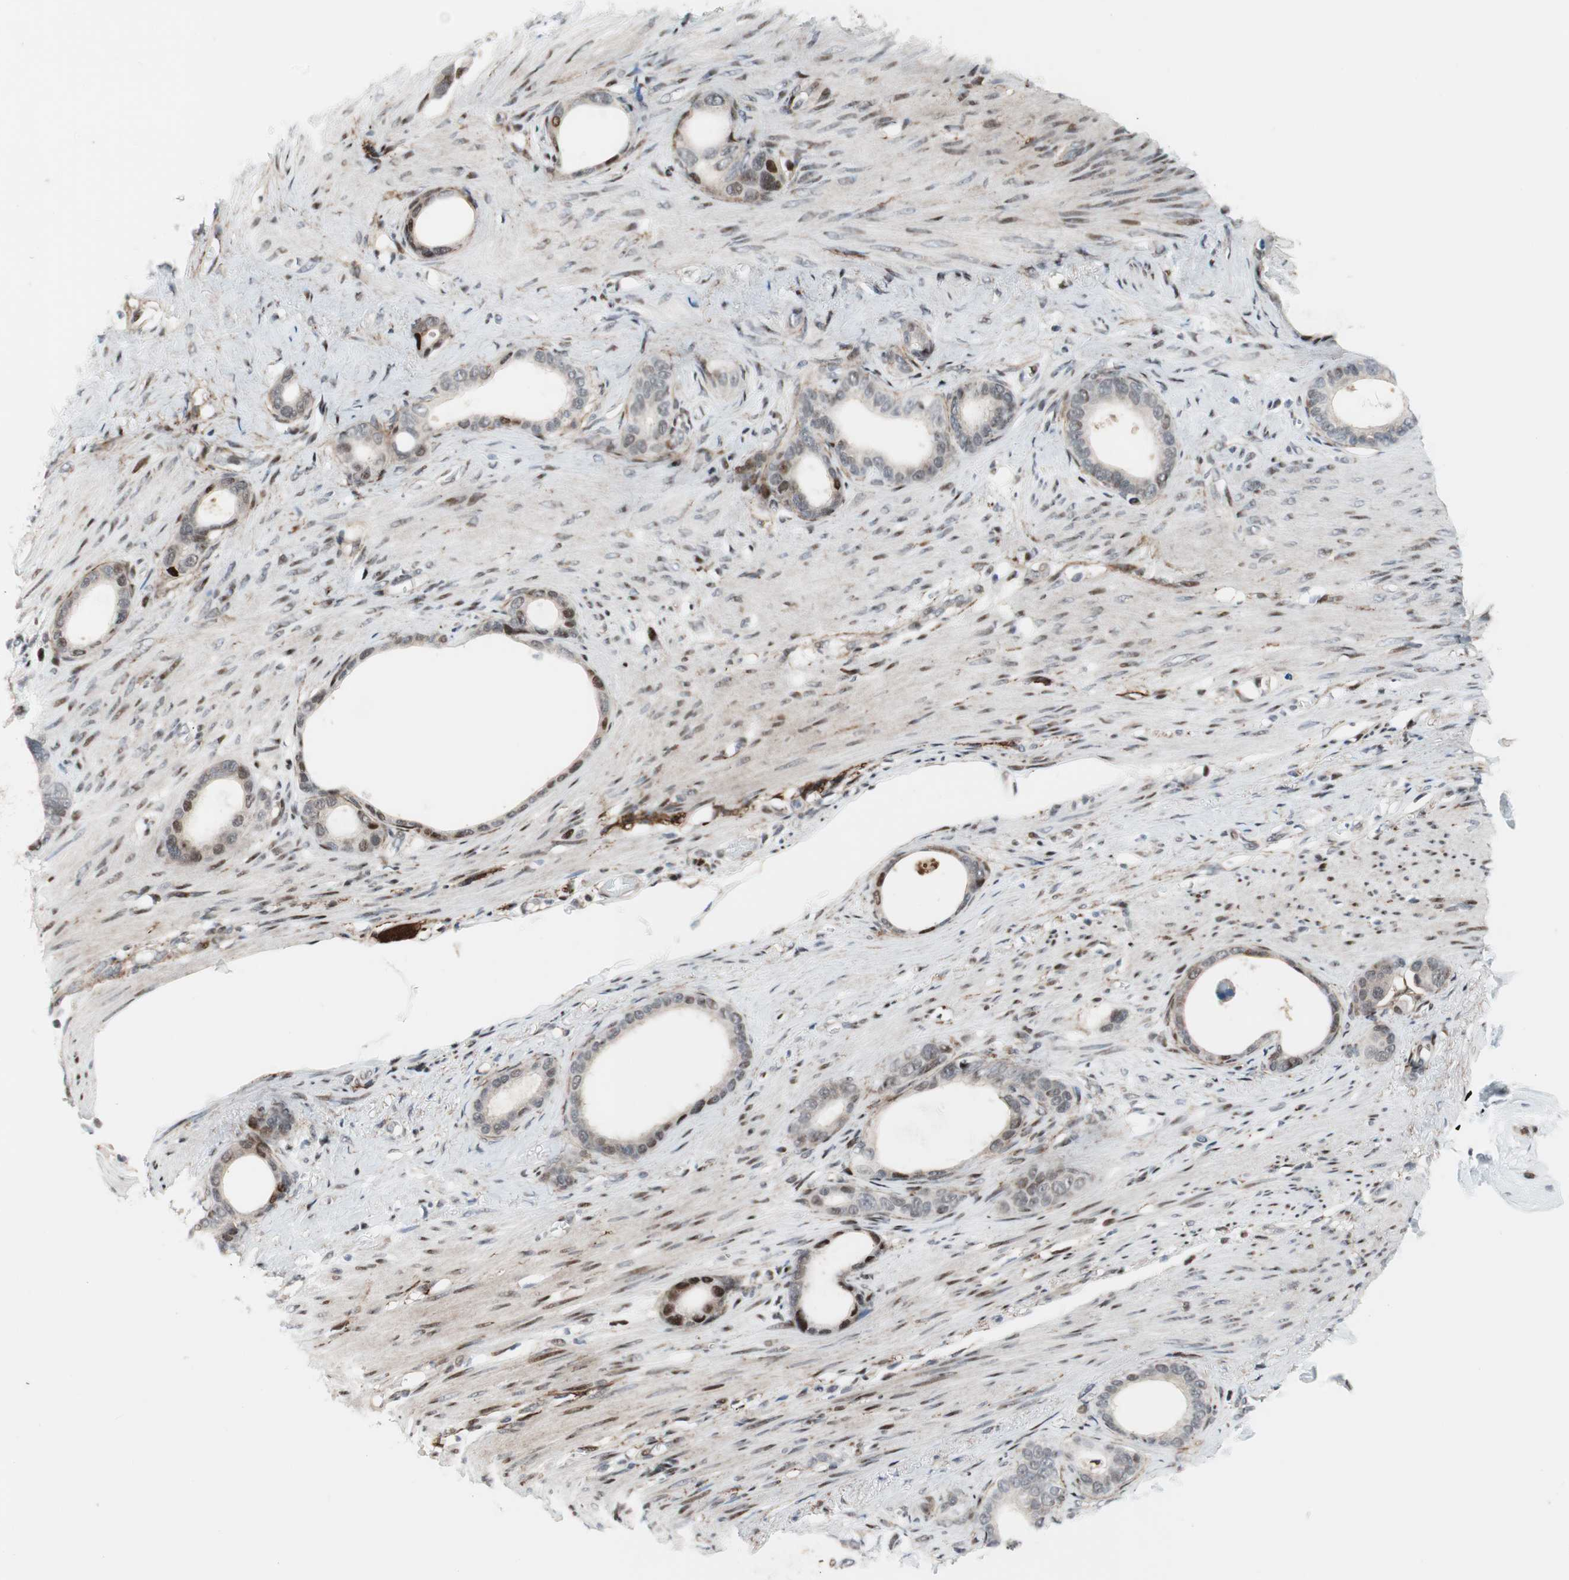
{"staining": {"intensity": "strong", "quantity": "<25%", "location": "nuclear"}, "tissue": "stomach cancer", "cell_type": "Tumor cells", "image_type": "cancer", "snomed": [{"axis": "morphology", "description": "Adenocarcinoma, NOS"}, {"axis": "topography", "description": "Stomach"}], "caption": "Strong nuclear protein staining is appreciated in approximately <25% of tumor cells in stomach cancer. Nuclei are stained in blue.", "gene": "FBXO44", "patient": {"sex": "female", "age": 75}}